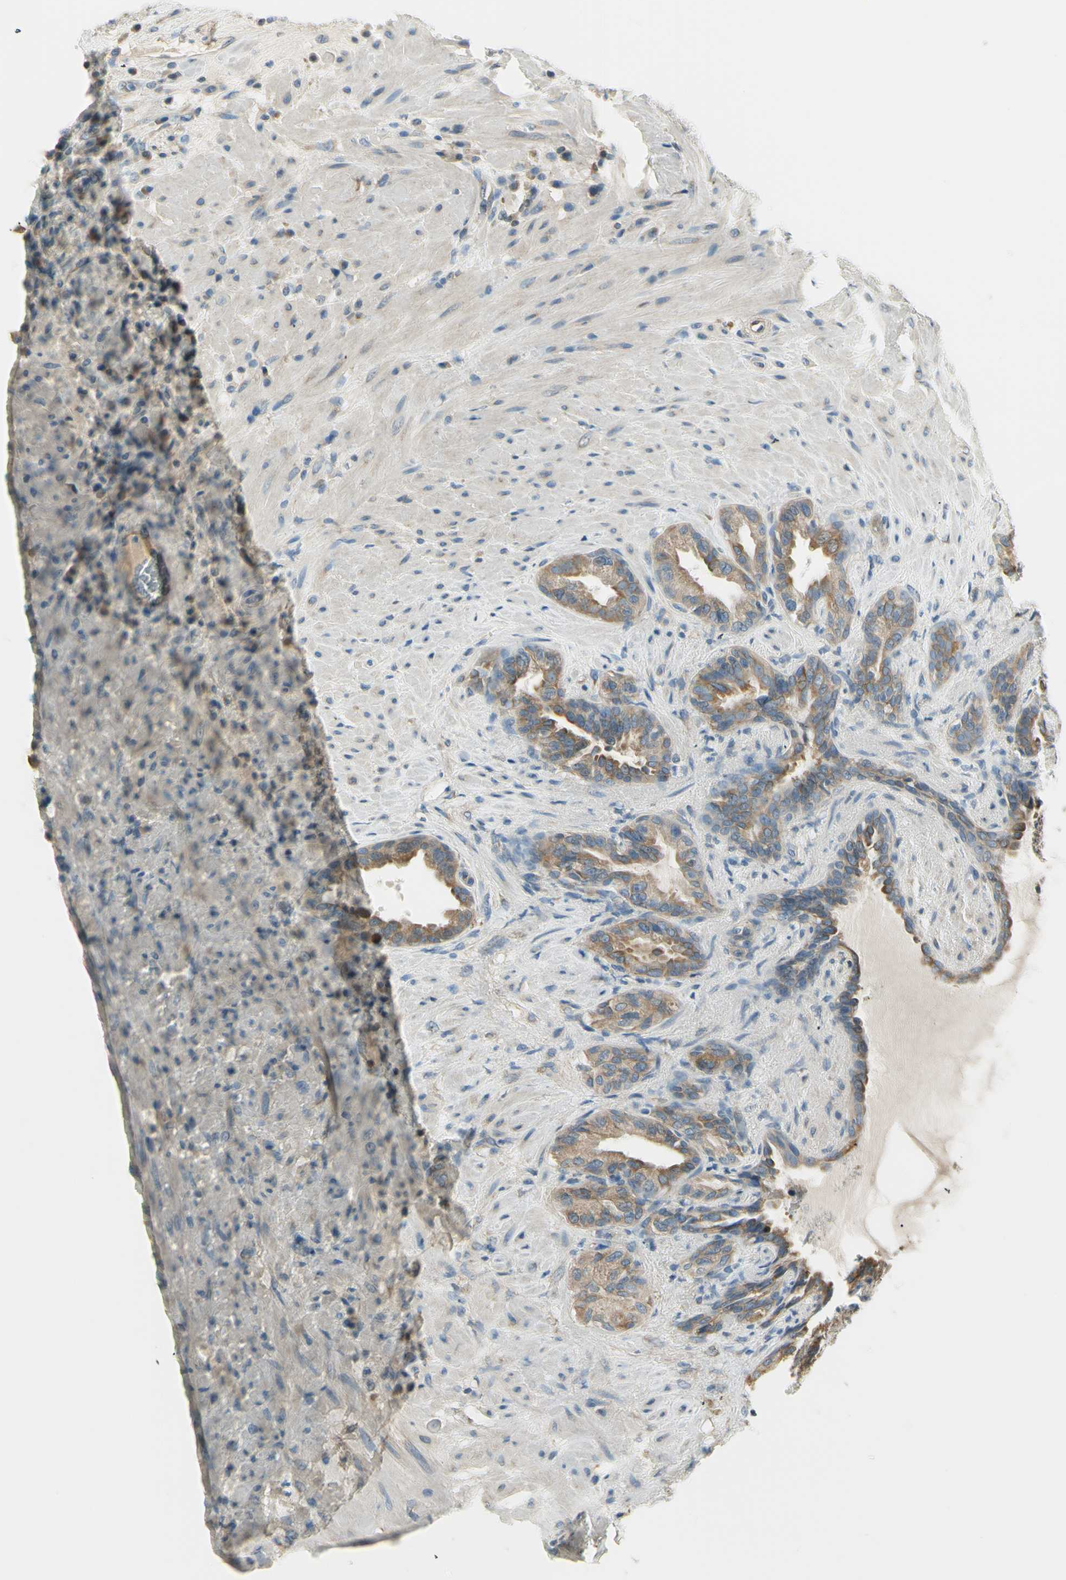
{"staining": {"intensity": "weak", "quantity": ">75%", "location": "cytoplasmic/membranous"}, "tissue": "seminal vesicle", "cell_type": "Glandular cells", "image_type": "normal", "snomed": [{"axis": "morphology", "description": "Normal tissue, NOS"}, {"axis": "topography", "description": "Seminal veicle"}], "caption": "DAB (3,3'-diaminobenzidine) immunohistochemical staining of benign human seminal vesicle exhibits weak cytoplasmic/membranous protein positivity in about >75% of glandular cells. (Stains: DAB (3,3'-diaminobenzidine) in brown, nuclei in blue, Microscopy: brightfield microscopy at high magnification).", "gene": "IGDCC4", "patient": {"sex": "male", "age": 61}}